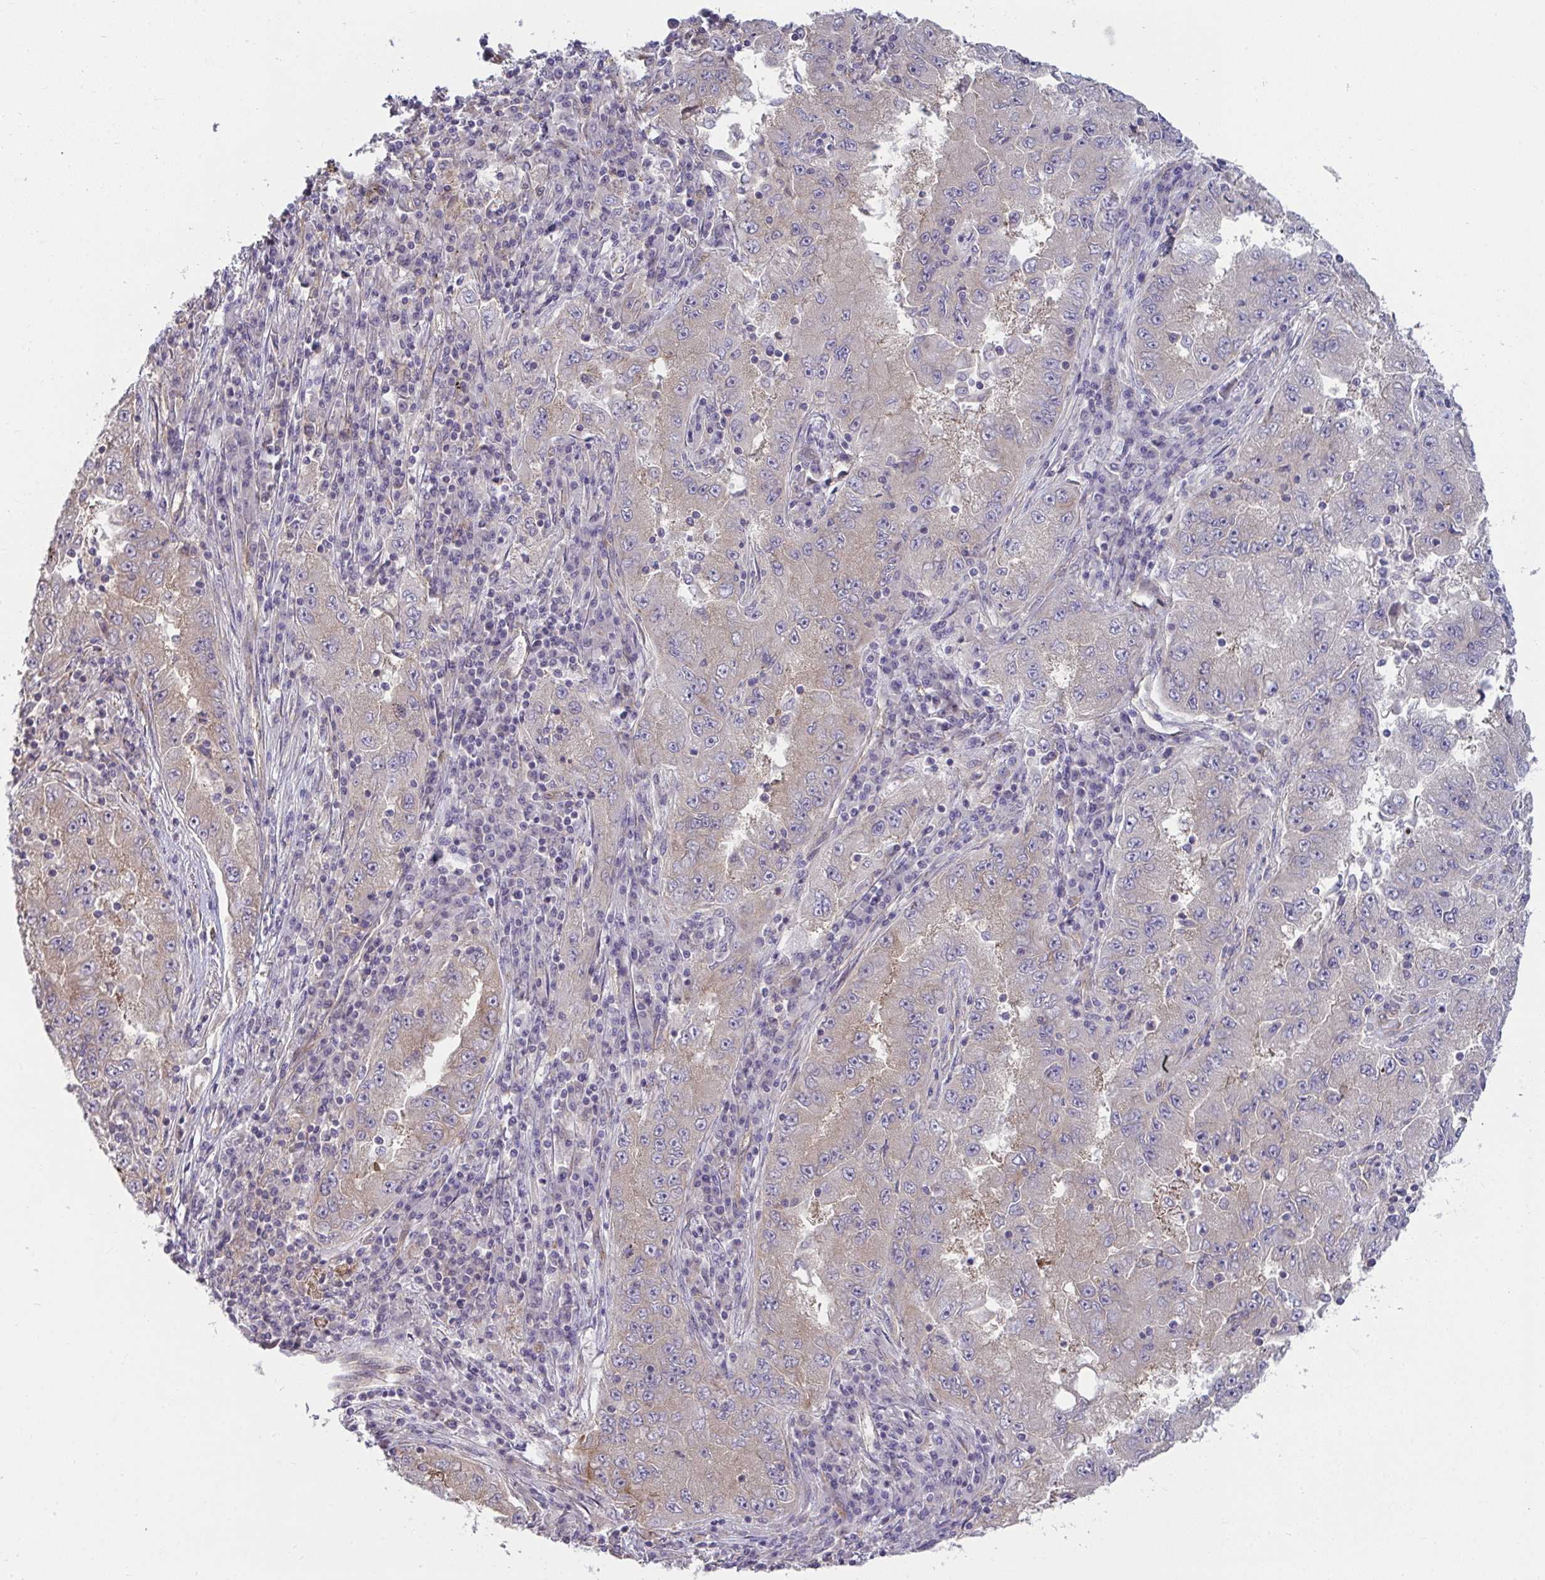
{"staining": {"intensity": "weak", "quantity": "<25%", "location": "cytoplasmic/membranous"}, "tissue": "lung cancer", "cell_type": "Tumor cells", "image_type": "cancer", "snomed": [{"axis": "morphology", "description": "Adenocarcinoma, NOS"}, {"axis": "morphology", "description": "Adenocarcinoma primary or metastatic"}, {"axis": "topography", "description": "Lung"}], "caption": "This photomicrograph is of adenocarcinoma (lung) stained with IHC to label a protein in brown with the nuclei are counter-stained blue. There is no positivity in tumor cells. The staining is performed using DAB (3,3'-diaminobenzidine) brown chromogen with nuclei counter-stained in using hematoxylin.", "gene": "CASP9", "patient": {"sex": "male", "age": 74}}